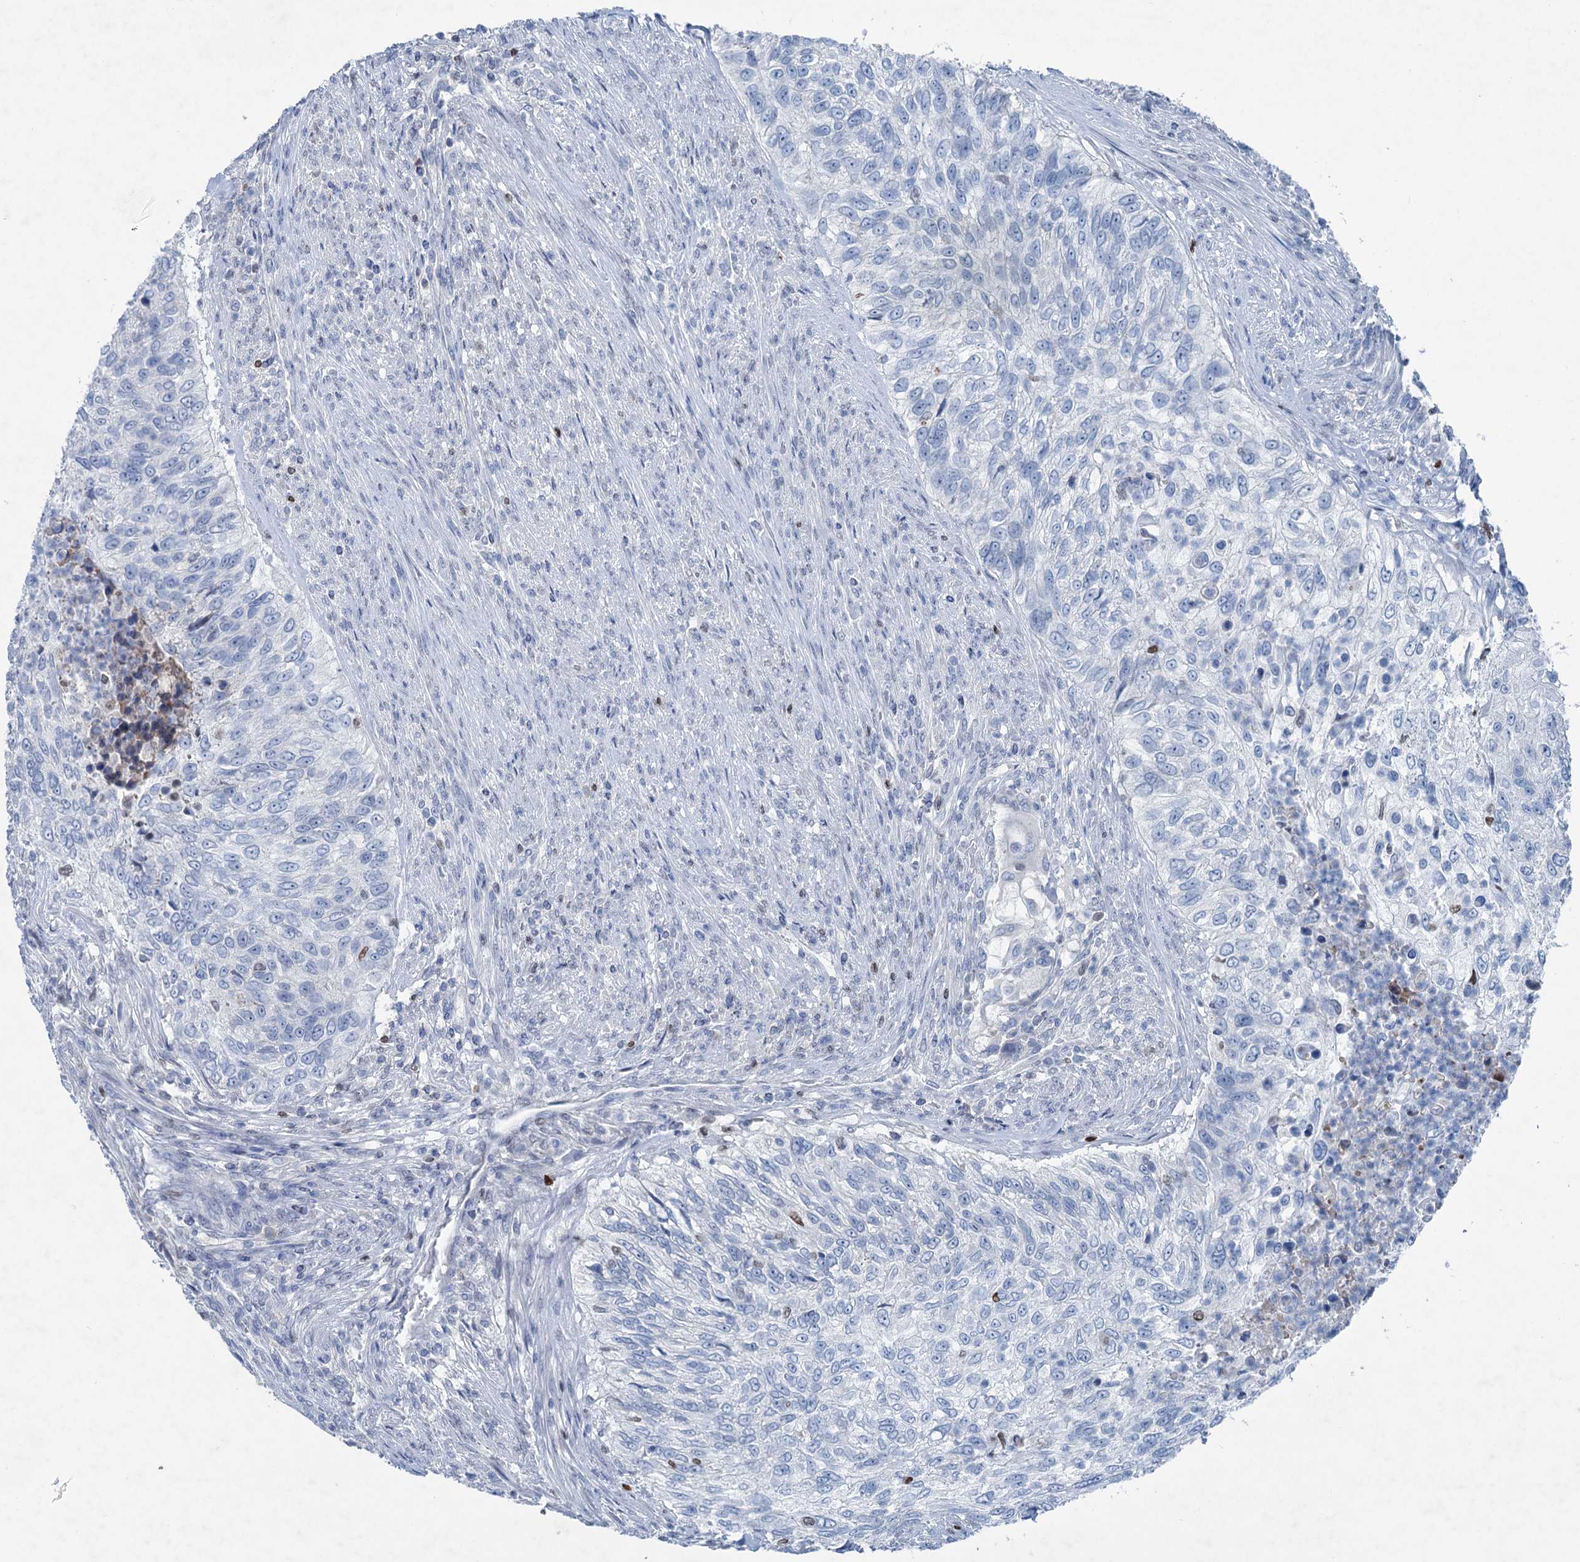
{"staining": {"intensity": "negative", "quantity": "none", "location": "none"}, "tissue": "urothelial cancer", "cell_type": "Tumor cells", "image_type": "cancer", "snomed": [{"axis": "morphology", "description": "Urothelial carcinoma, High grade"}, {"axis": "topography", "description": "Urinary bladder"}], "caption": "Urothelial carcinoma (high-grade) was stained to show a protein in brown. There is no significant positivity in tumor cells.", "gene": "ELP4", "patient": {"sex": "female", "age": 60}}